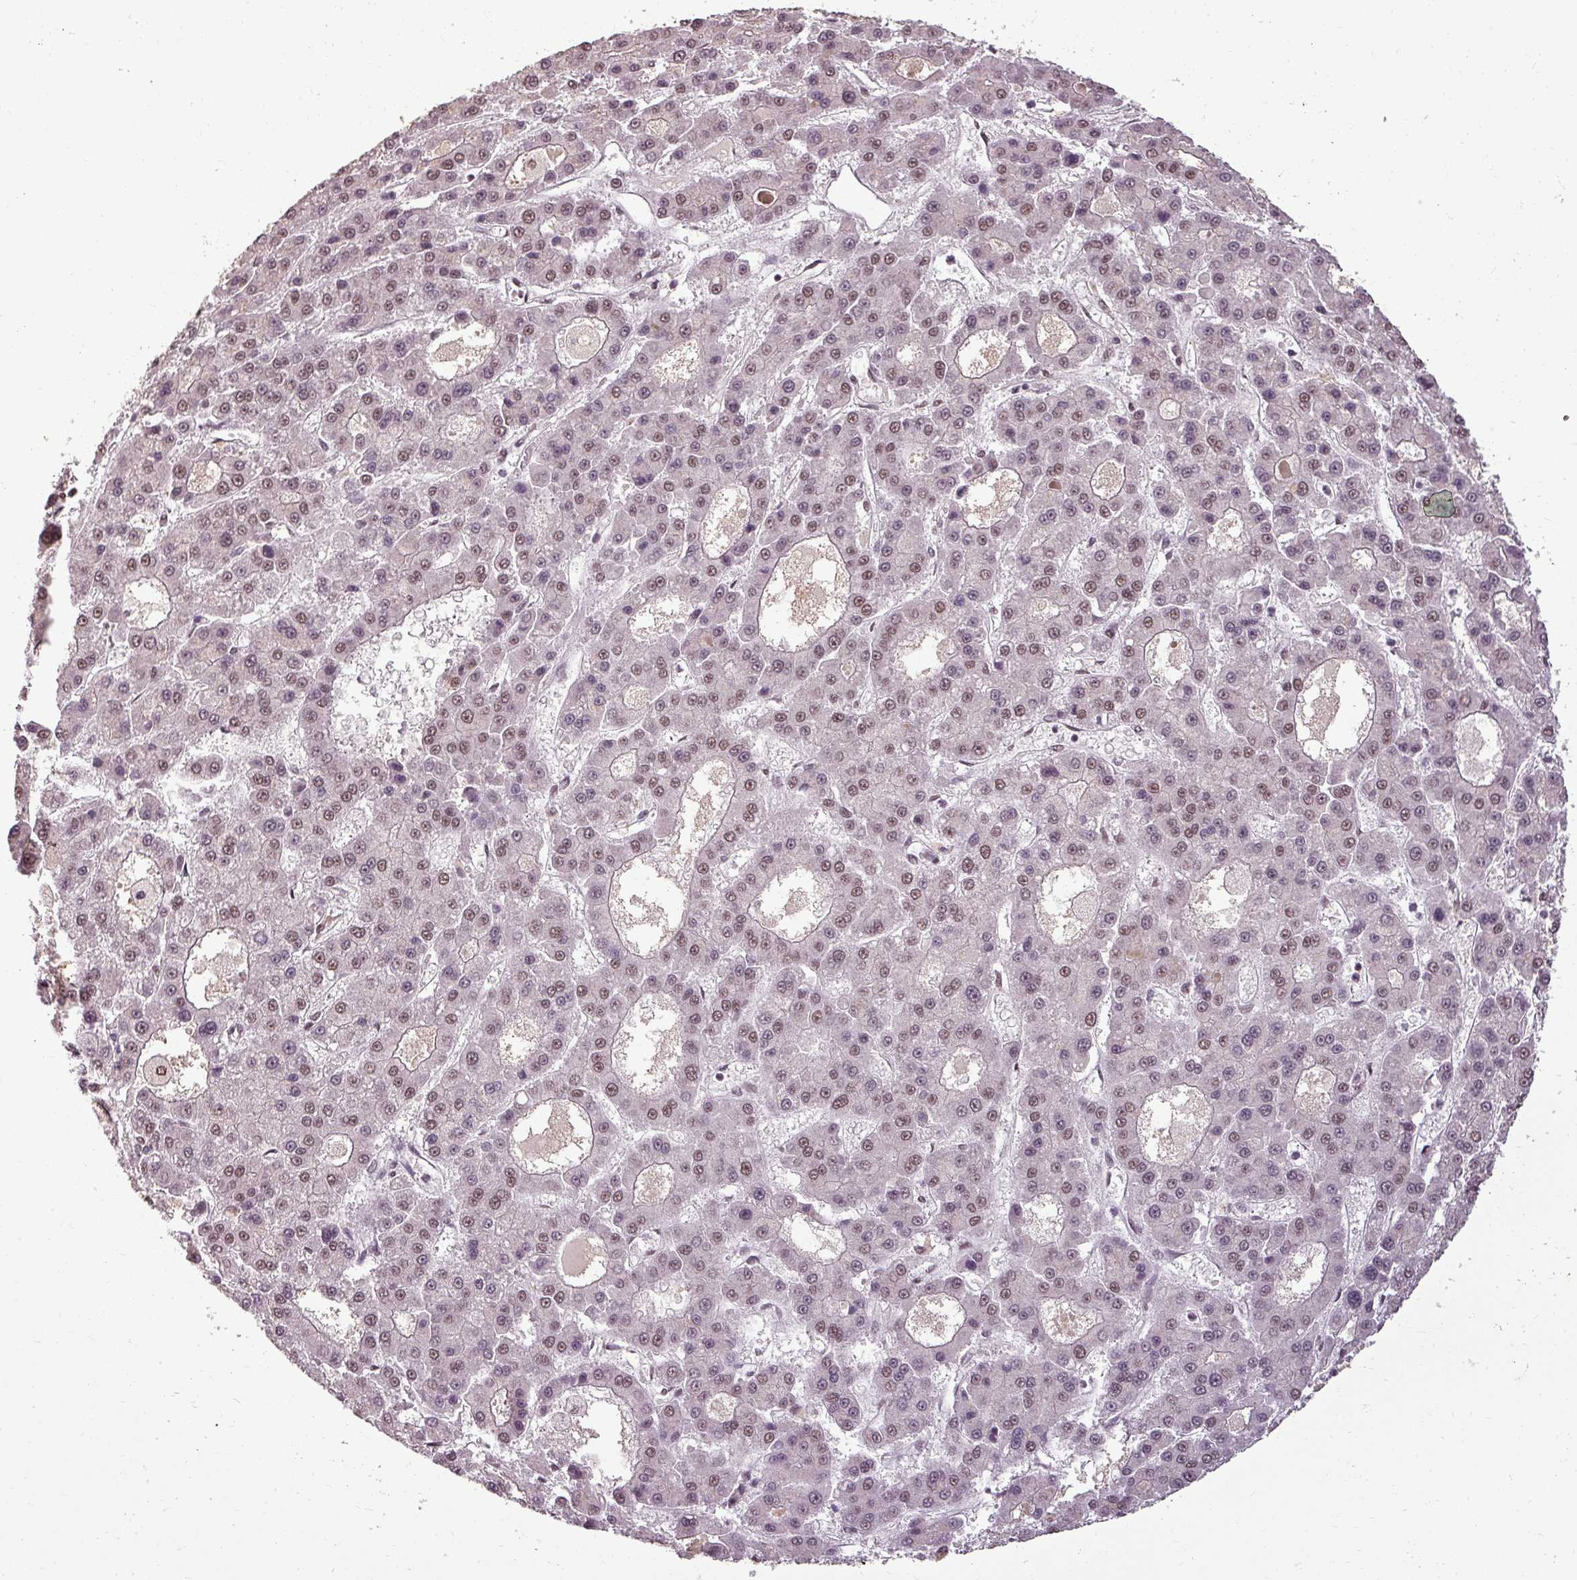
{"staining": {"intensity": "moderate", "quantity": "25%-75%", "location": "nuclear"}, "tissue": "liver cancer", "cell_type": "Tumor cells", "image_type": "cancer", "snomed": [{"axis": "morphology", "description": "Carcinoma, Hepatocellular, NOS"}, {"axis": "topography", "description": "Liver"}], "caption": "The histopathology image demonstrates immunohistochemical staining of hepatocellular carcinoma (liver). There is moderate nuclear expression is seen in about 25%-75% of tumor cells.", "gene": "BCAS3", "patient": {"sex": "male", "age": 70}}